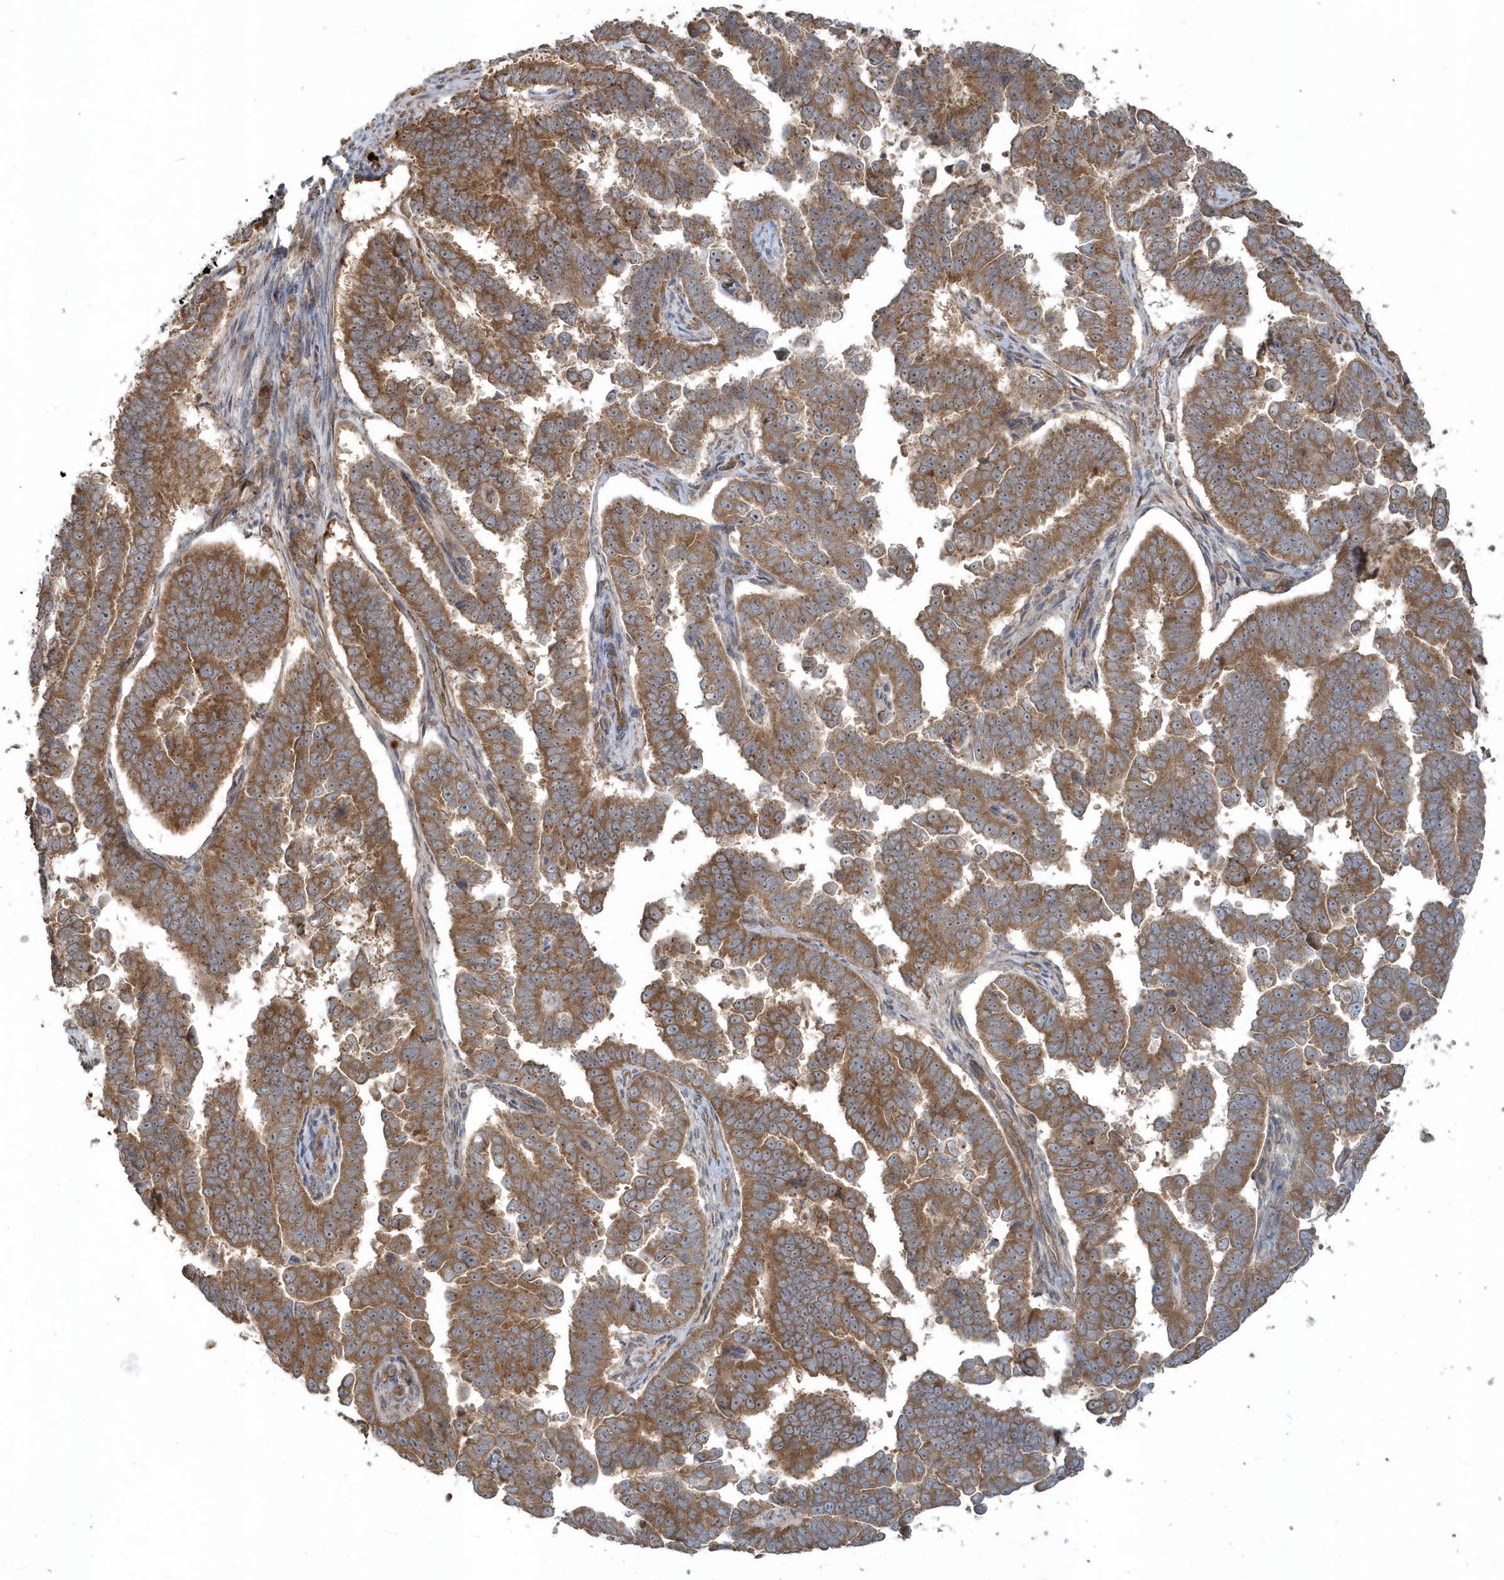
{"staining": {"intensity": "moderate", "quantity": ">75%", "location": "cytoplasmic/membranous"}, "tissue": "endometrial cancer", "cell_type": "Tumor cells", "image_type": "cancer", "snomed": [{"axis": "morphology", "description": "Adenocarcinoma, NOS"}, {"axis": "topography", "description": "Endometrium"}], "caption": "There is medium levels of moderate cytoplasmic/membranous expression in tumor cells of endometrial cancer (adenocarcinoma), as demonstrated by immunohistochemical staining (brown color).", "gene": "STIM2", "patient": {"sex": "female", "age": 75}}